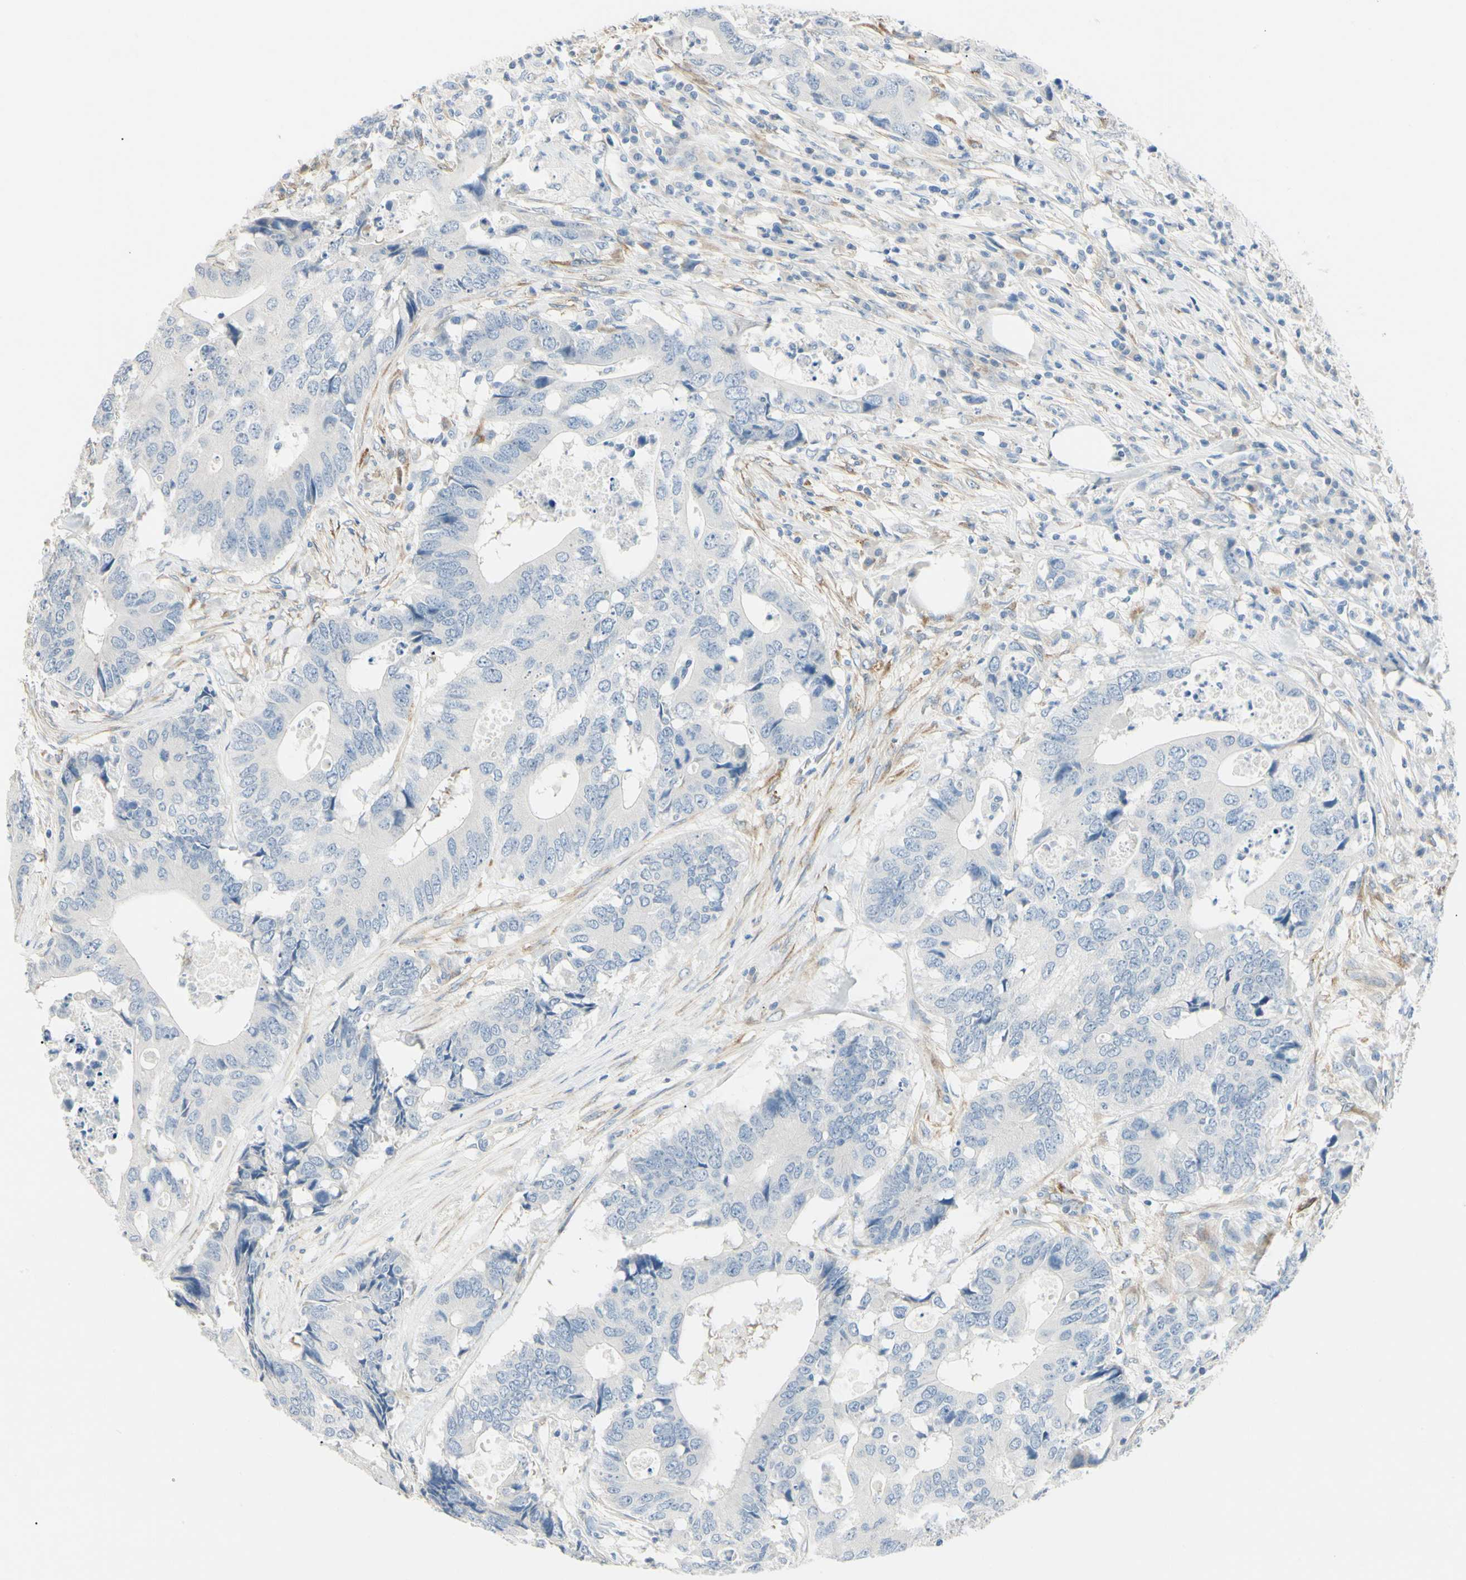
{"staining": {"intensity": "negative", "quantity": "none", "location": "none"}, "tissue": "colorectal cancer", "cell_type": "Tumor cells", "image_type": "cancer", "snomed": [{"axis": "morphology", "description": "Adenocarcinoma, NOS"}, {"axis": "topography", "description": "Colon"}], "caption": "An IHC micrograph of colorectal cancer (adenocarcinoma) is shown. There is no staining in tumor cells of colorectal cancer (adenocarcinoma).", "gene": "AMPH", "patient": {"sex": "male", "age": 71}}